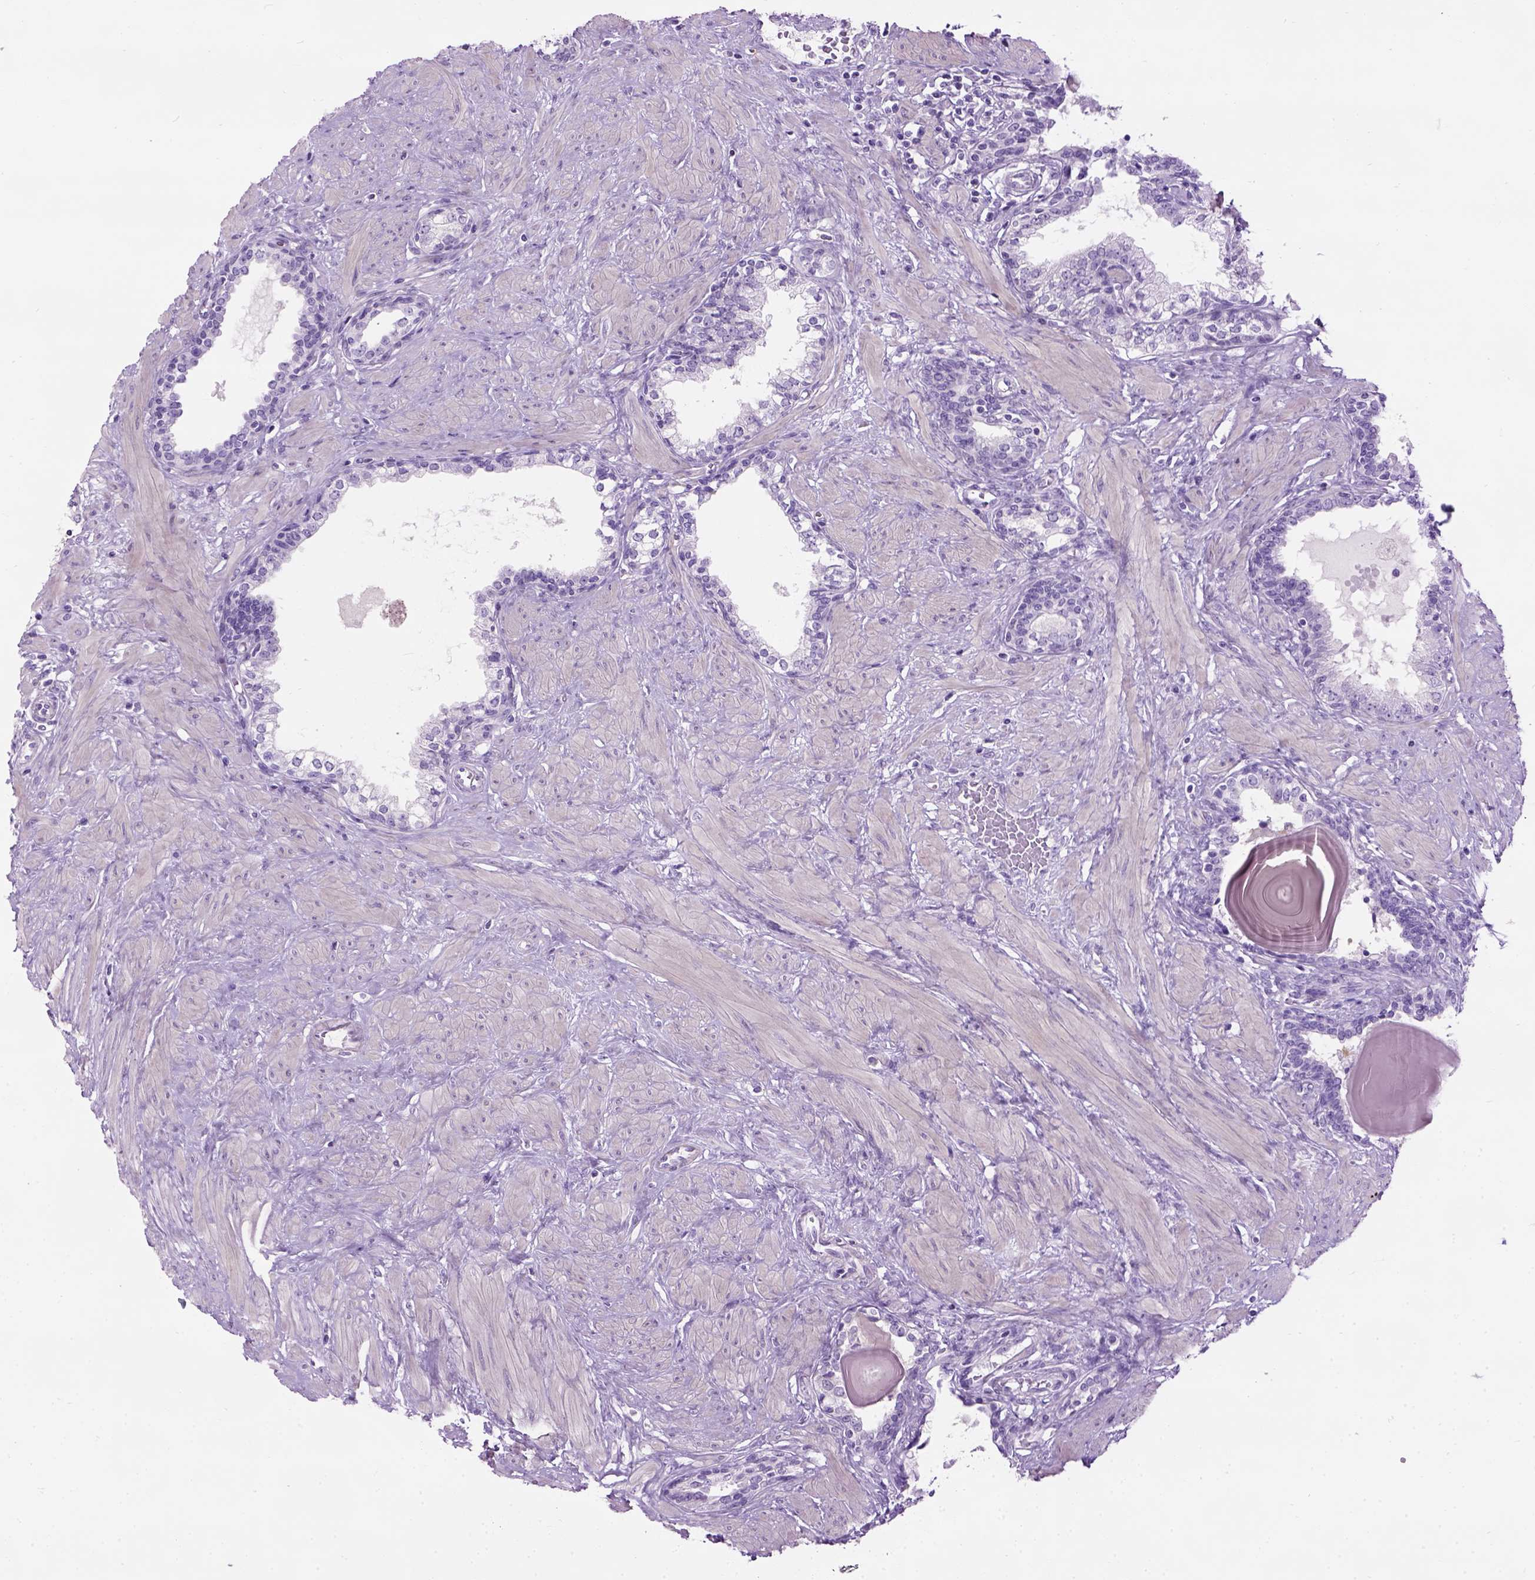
{"staining": {"intensity": "negative", "quantity": "none", "location": "none"}, "tissue": "prostate", "cell_type": "Glandular cells", "image_type": "normal", "snomed": [{"axis": "morphology", "description": "Normal tissue, NOS"}, {"axis": "topography", "description": "Prostate"}], "caption": "Glandular cells show no significant protein positivity in unremarkable prostate.", "gene": "GABRB2", "patient": {"sex": "male", "age": 55}}